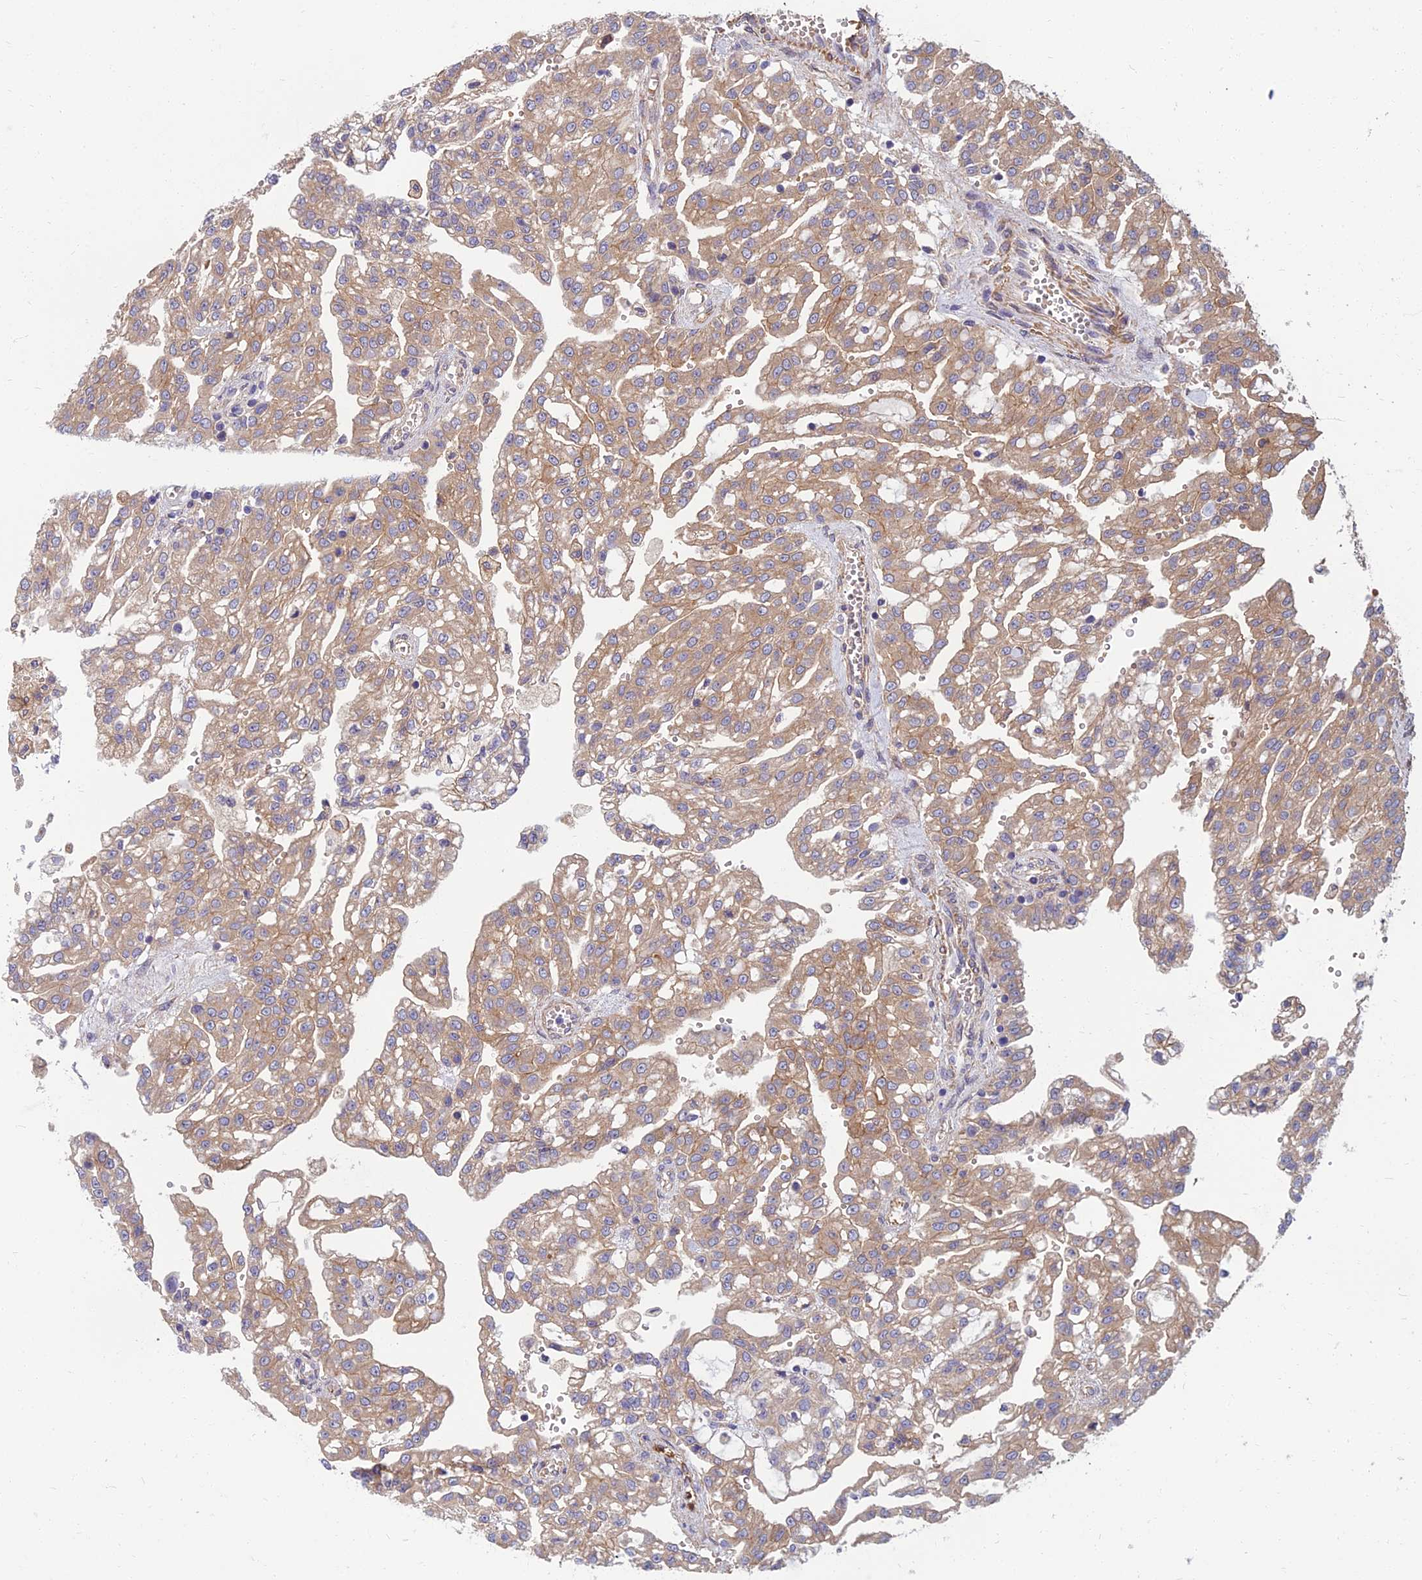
{"staining": {"intensity": "moderate", "quantity": ">75%", "location": "cytoplasmic/membranous"}, "tissue": "renal cancer", "cell_type": "Tumor cells", "image_type": "cancer", "snomed": [{"axis": "morphology", "description": "Adenocarcinoma, NOS"}, {"axis": "topography", "description": "Kidney"}], "caption": "Human renal adenocarcinoma stained with a brown dye reveals moderate cytoplasmic/membranous positive positivity in approximately >75% of tumor cells.", "gene": "WDR24", "patient": {"sex": "male", "age": 63}}